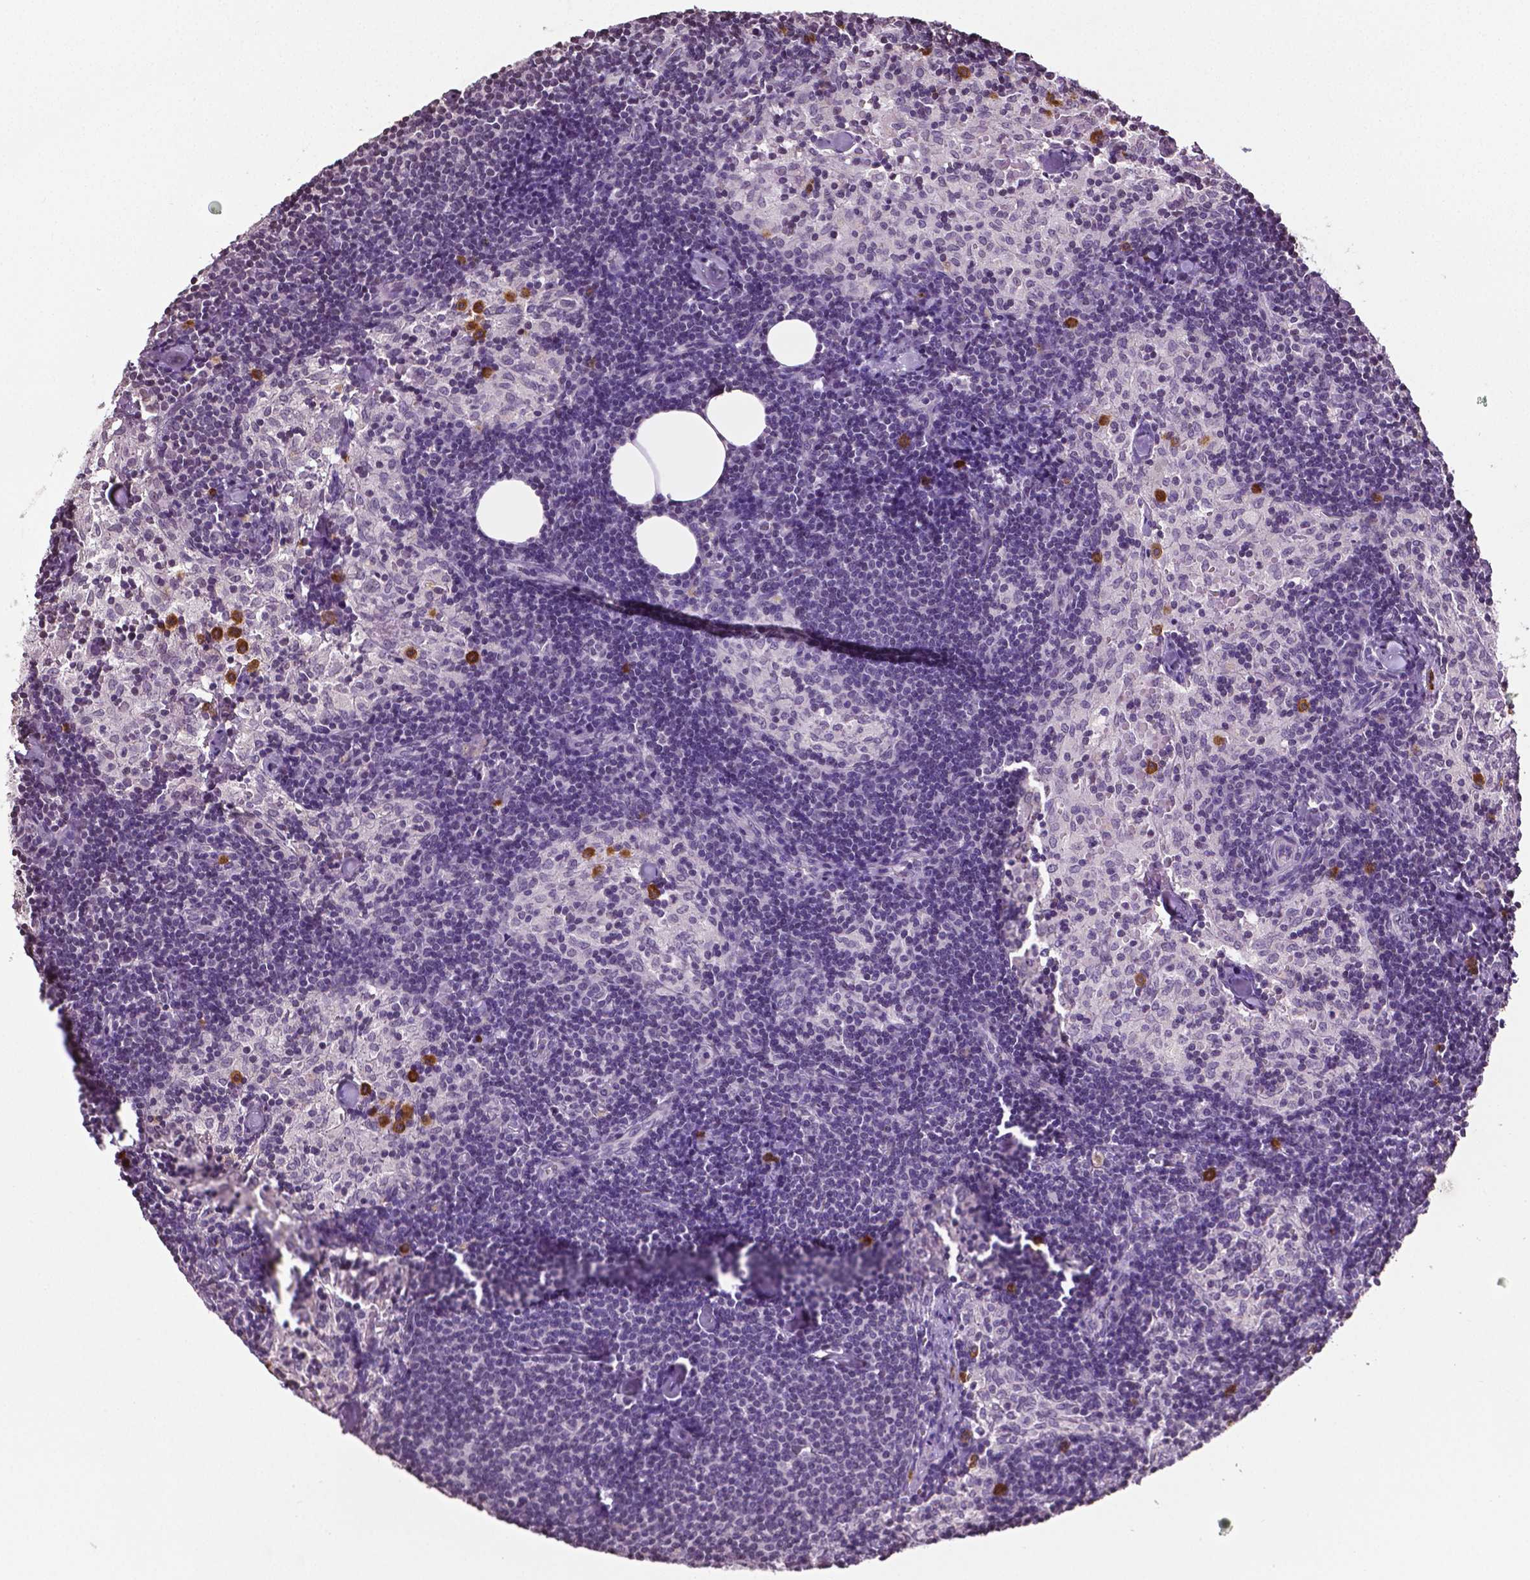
{"staining": {"intensity": "negative", "quantity": "none", "location": "none"}, "tissue": "lymph node", "cell_type": "Germinal center cells", "image_type": "normal", "snomed": [{"axis": "morphology", "description": "Normal tissue, NOS"}, {"axis": "topography", "description": "Lymph node"}], "caption": "The histopathology image demonstrates no staining of germinal center cells in benign lymph node.", "gene": "DLX5", "patient": {"sex": "female", "age": 69}}